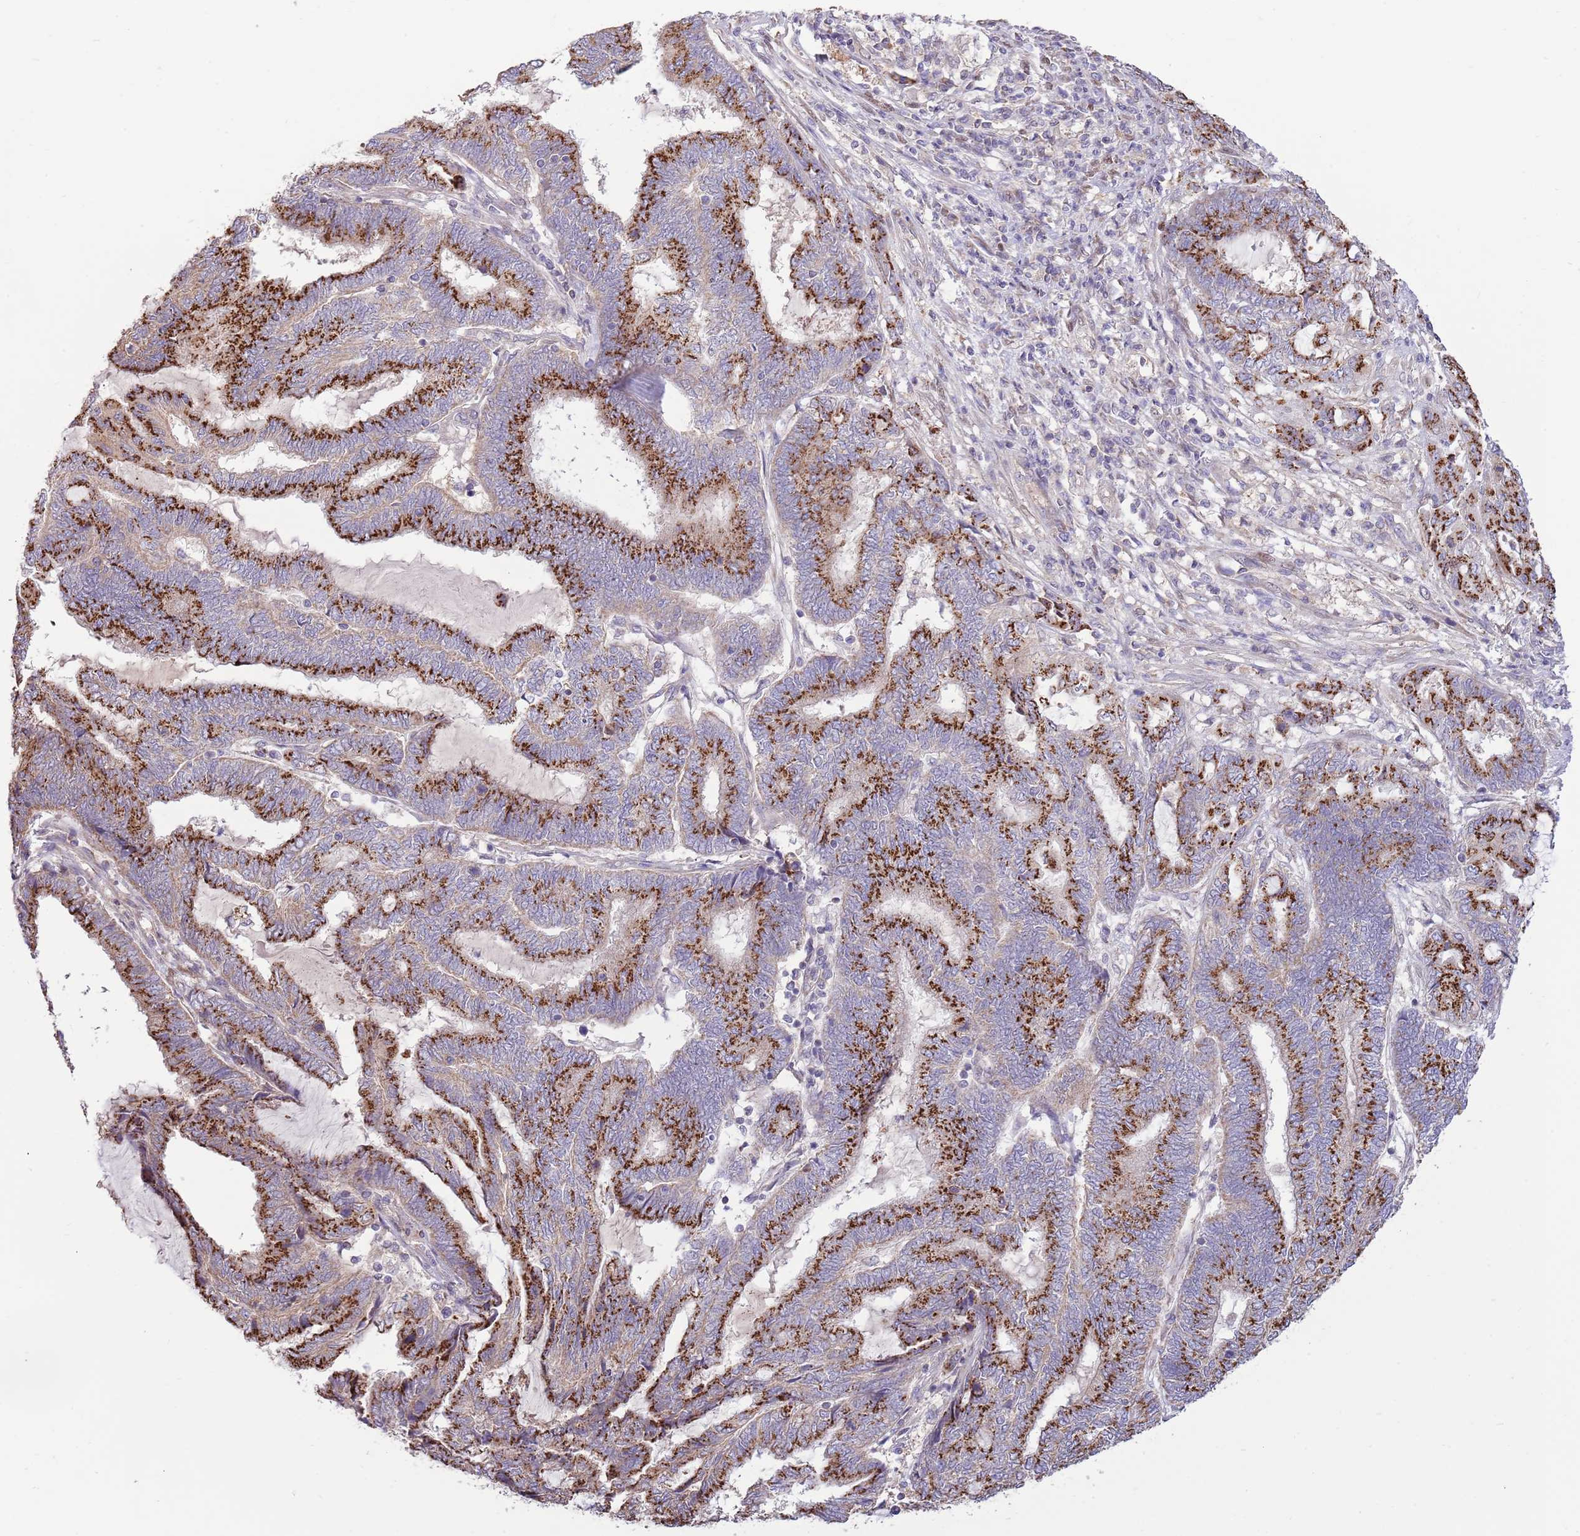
{"staining": {"intensity": "strong", "quantity": ">75%", "location": "cytoplasmic/membranous"}, "tissue": "endometrial cancer", "cell_type": "Tumor cells", "image_type": "cancer", "snomed": [{"axis": "morphology", "description": "Adenocarcinoma, NOS"}, {"axis": "topography", "description": "Uterus"}, {"axis": "topography", "description": "Endometrium"}], "caption": "The immunohistochemical stain shows strong cytoplasmic/membranous staining in tumor cells of endometrial cancer (adenocarcinoma) tissue. (IHC, brightfield microscopy, high magnification).", "gene": "ARL2BP", "patient": {"sex": "female", "age": 70}}